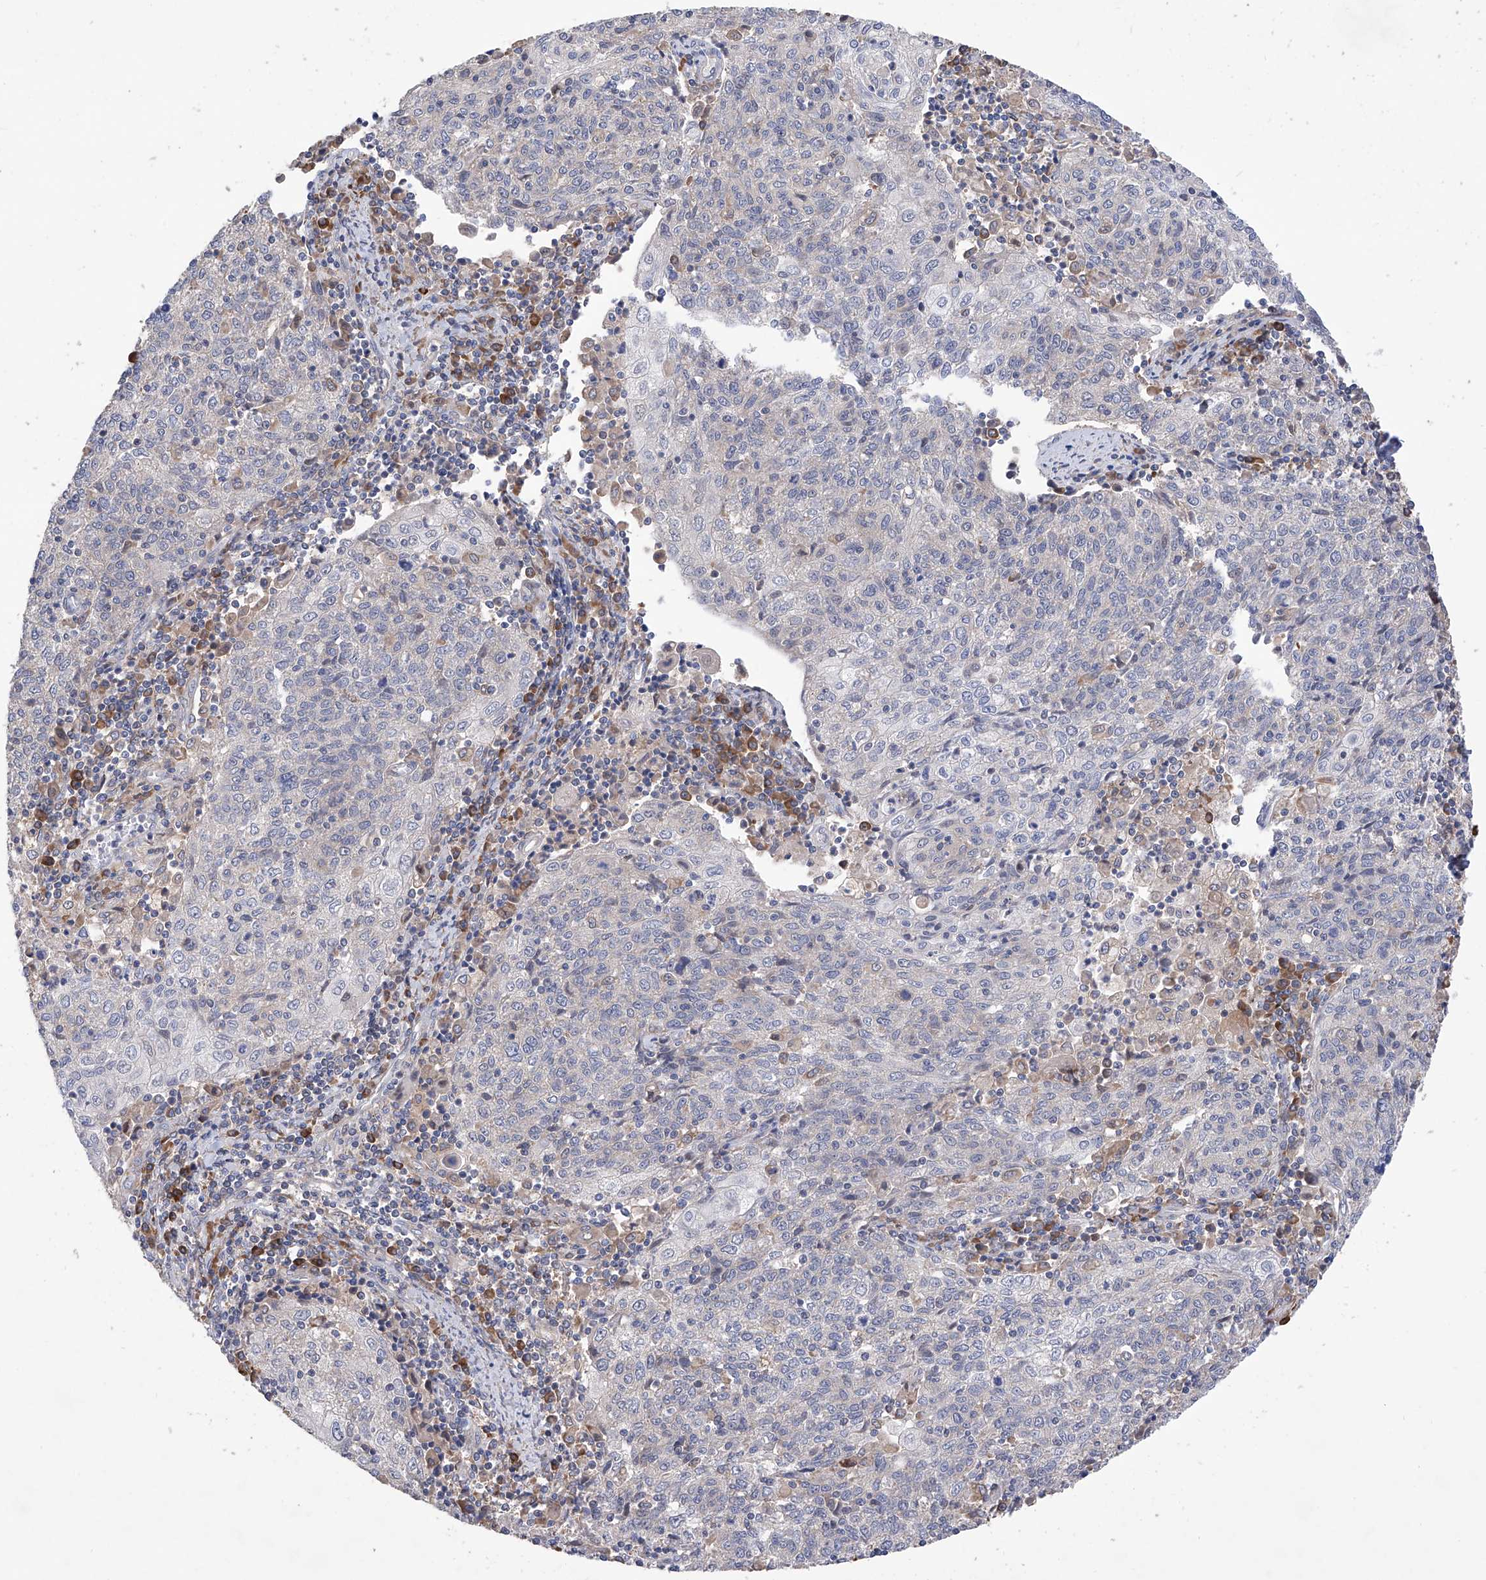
{"staining": {"intensity": "negative", "quantity": "none", "location": "none"}, "tissue": "cervical cancer", "cell_type": "Tumor cells", "image_type": "cancer", "snomed": [{"axis": "morphology", "description": "Squamous cell carcinoma, NOS"}, {"axis": "topography", "description": "Cervix"}], "caption": "Immunohistochemistry of squamous cell carcinoma (cervical) demonstrates no staining in tumor cells.", "gene": "INPP5B", "patient": {"sex": "female", "age": 48}}